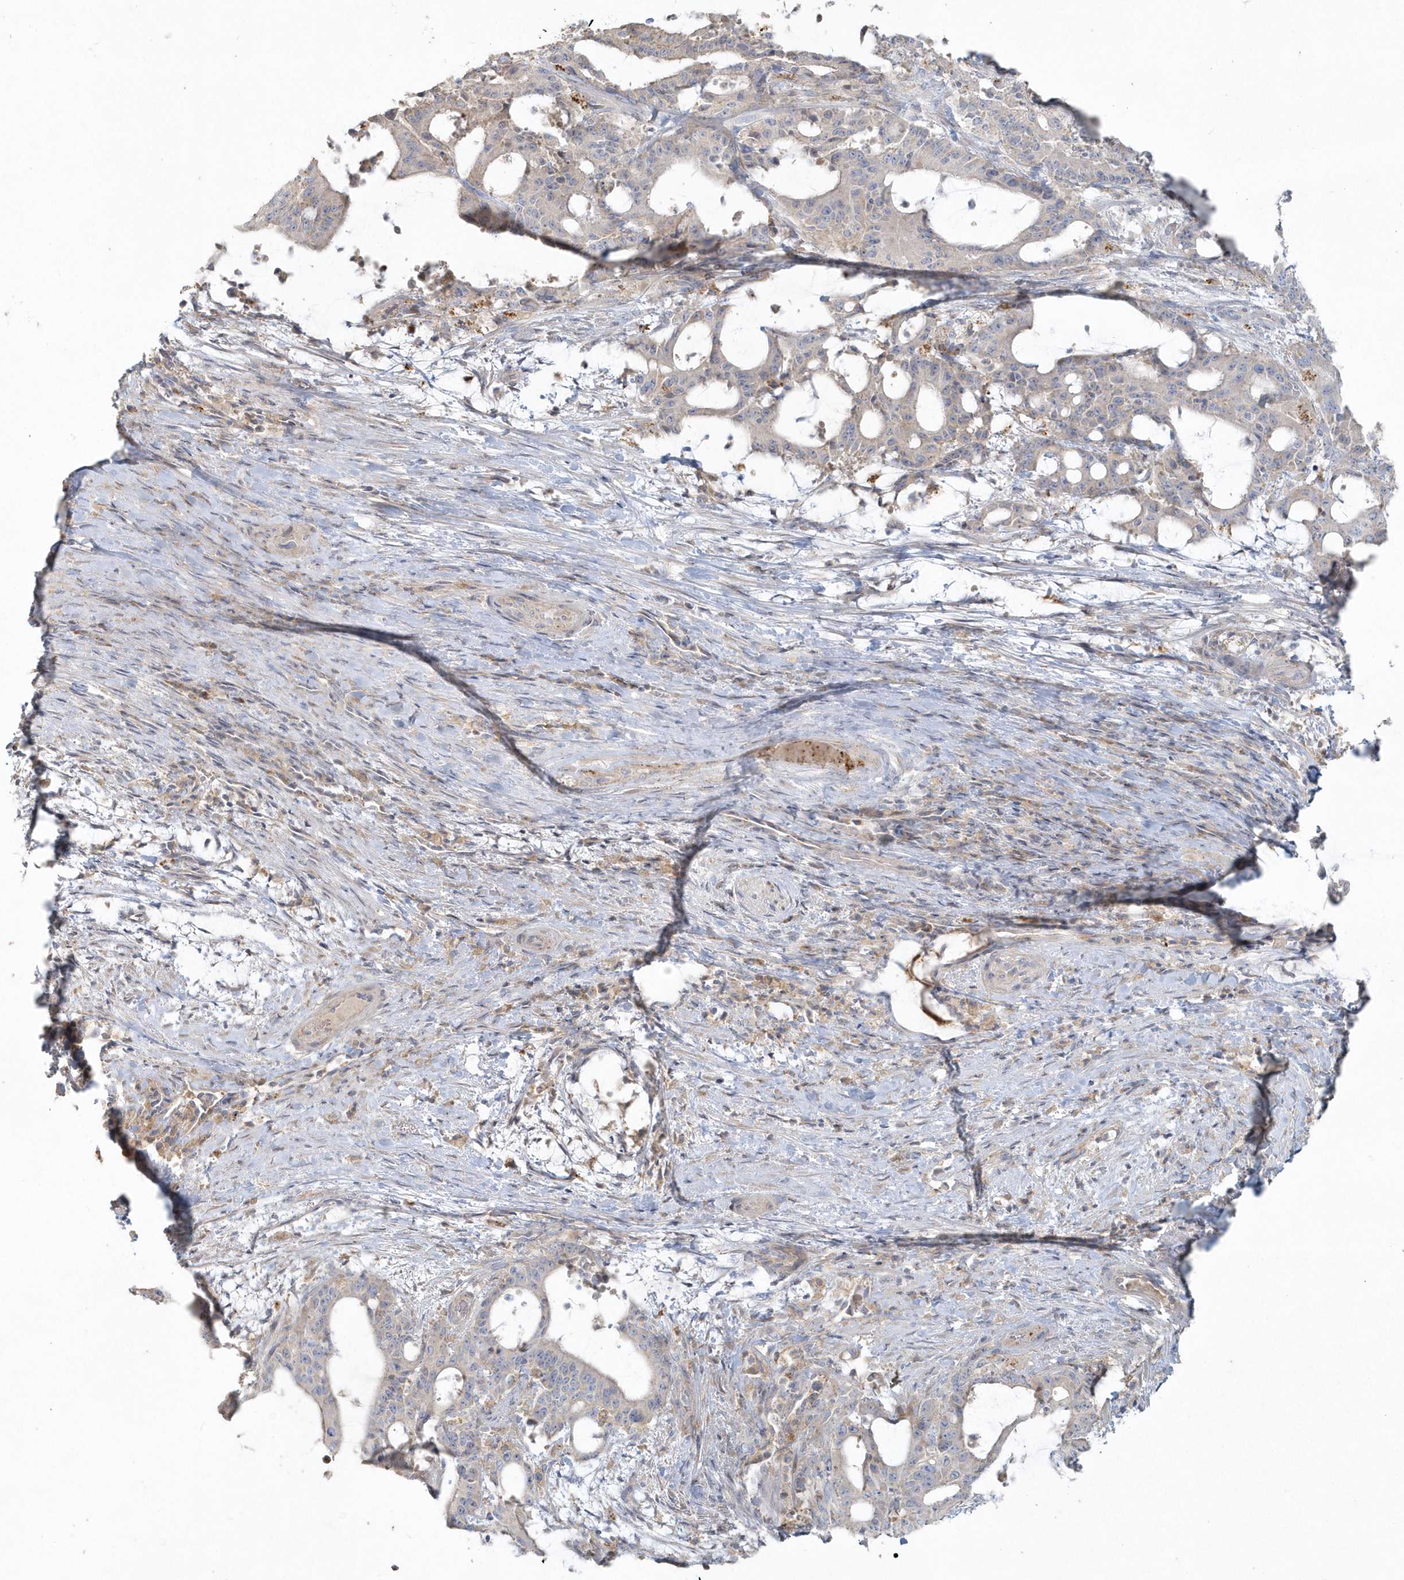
{"staining": {"intensity": "weak", "quantity": "<25%", "location": "cytoplasmic/membranous"}, "tissue": "liver cancer", "cell_type": "Tumor cells", "image_type": "cancer", "snomed": [{"axis": "morphology", "description": "Normal tissue, NOS"}, {"axis": "morphology", "description": "Cholangiocarcinoma"}, {"axis": "topography", "description": "Liver"}, {"axis": "topography", "description": "Peripheral nerve tissue"}], "caption": "Liver cholangiocarcinoma stained for a protein using immunohistochemistry displays no staining tumor cells.", "gene": "BLTP3A", "patient": {"sex": "female", "age": 73}}